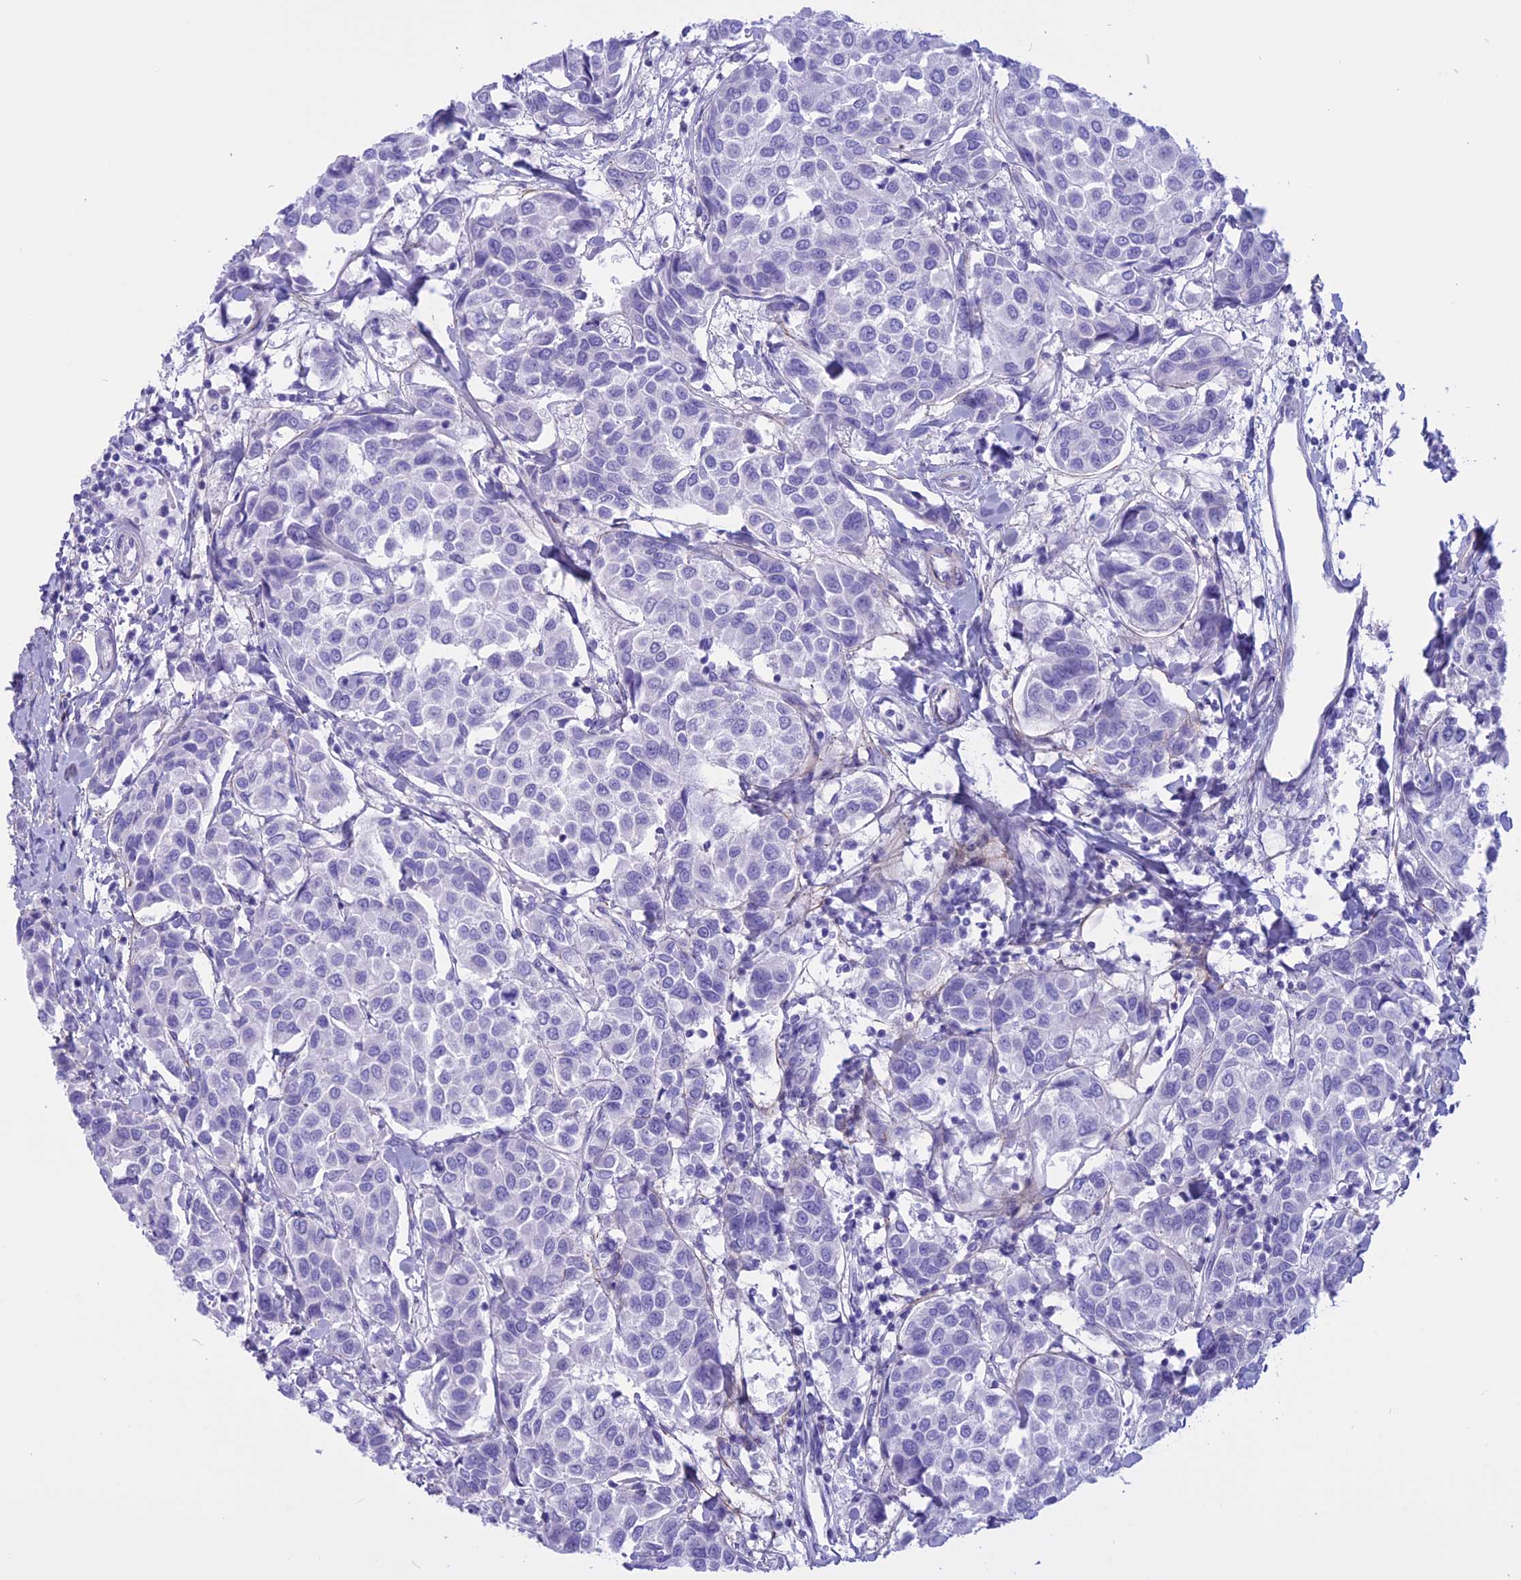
{"staining": {"intensity": "negative", "quantity": "none", "location": "none"}, "tissue": "breast cancer", "cell_type": "Tumor cells", "image_type": "cancer", "snomed": [{"axis": "morphology", "description": "Duct carcinoma"}, {"axis": "topography", "description": "Breast"}], "caption": "Breast intraductal carcinoma was stained to show a protein in brown. There is no significant expression in tumor cells. (Immunohistochemistry (ihc), brightfield microscopy, high magnification).", "gene": "SPHKAP", "patient": {"sex": "female", "age": 55}}